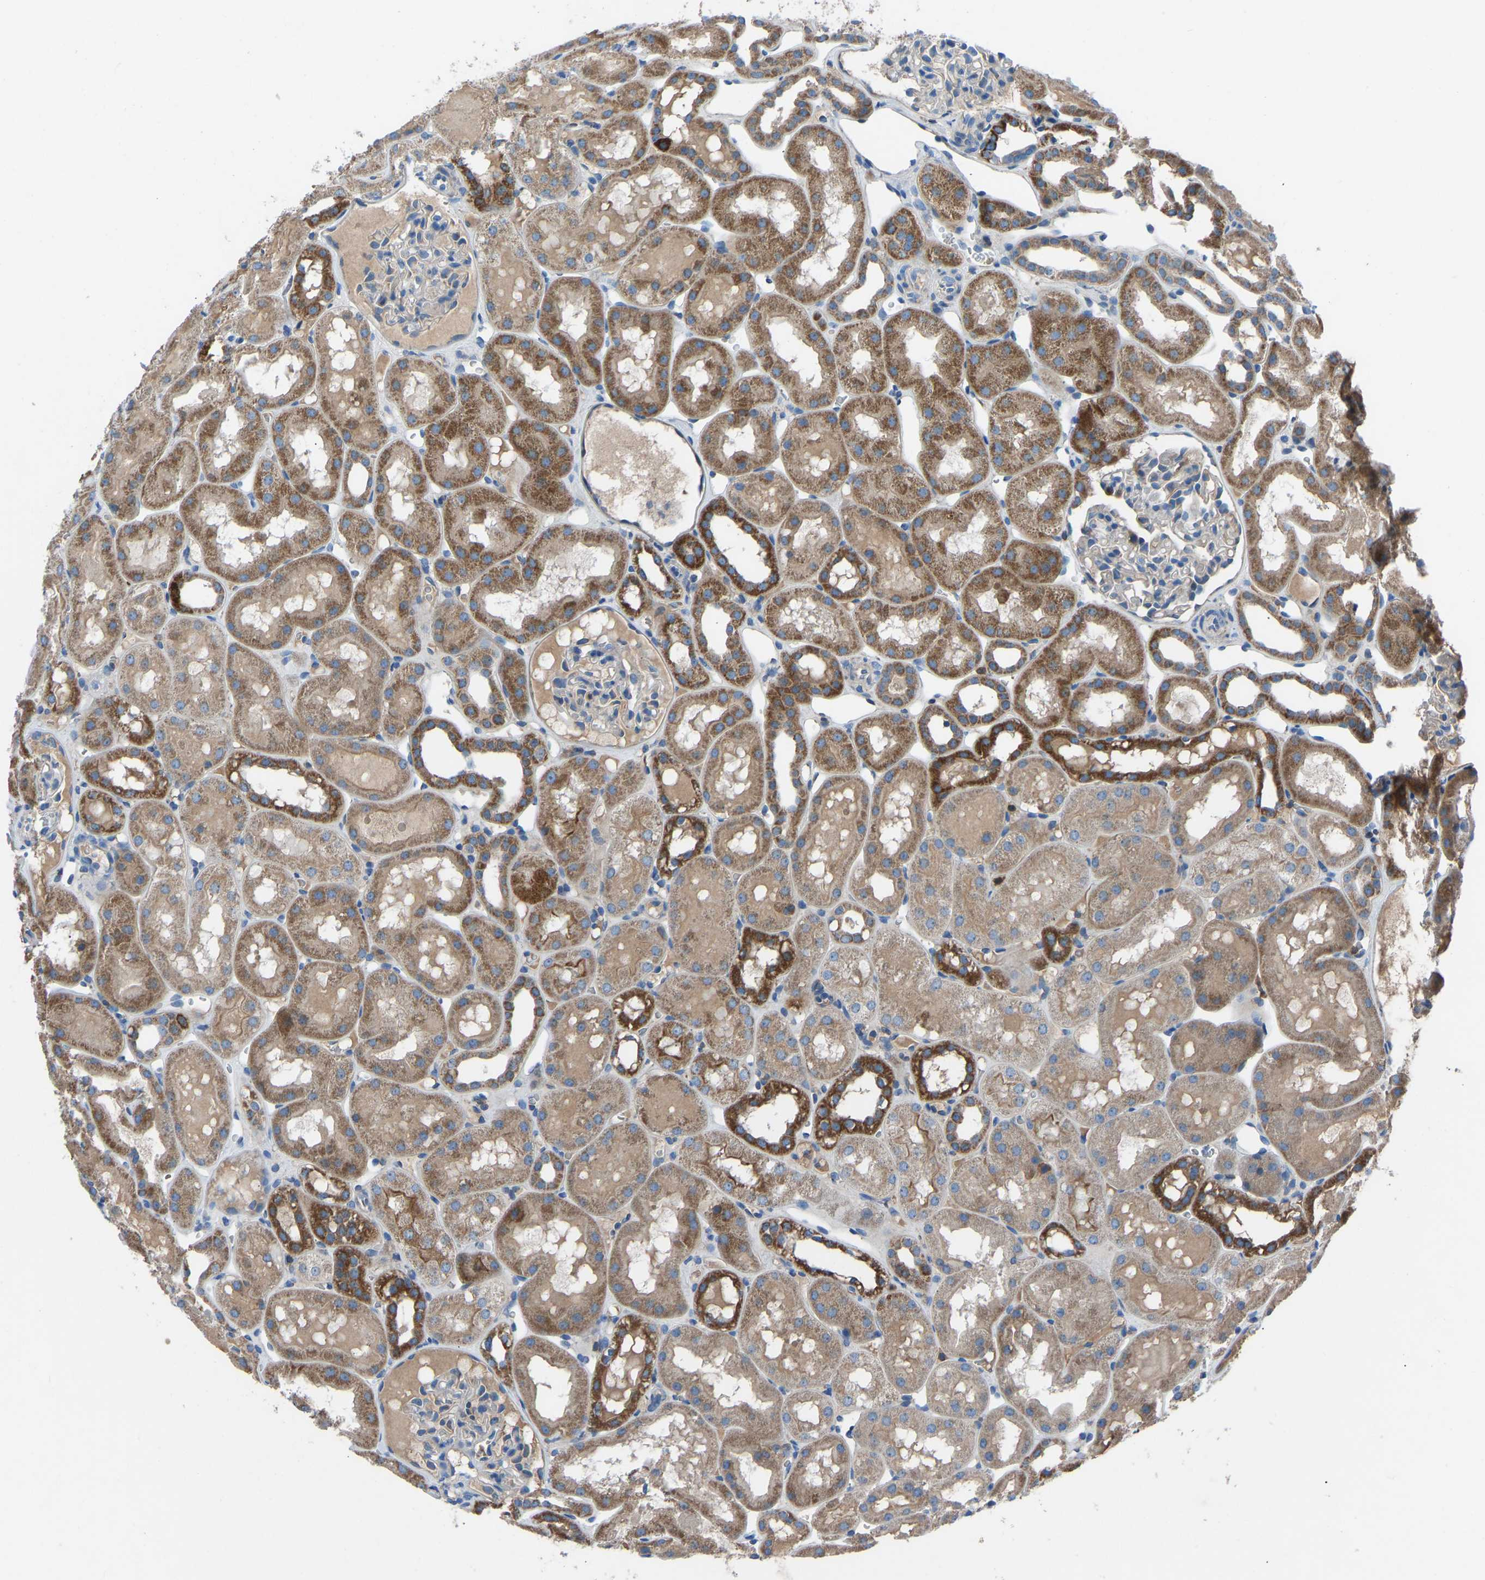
{"staining": {"intensity": "weak", "quantity": "<25%", "location": "cytoplasmic/membranous"}, "tissue": "kidney", "cell_type": "Cells in glomeruli", "image_type": "normal", "snomed": [{"axis": "morphology", "description": "Normal tissue, NOS"}, {"axis": "topography", "description": "Kidney"}, {"axis": "topography", "description": "Urinary bladder"}], "caption": "Human kidney stained for a protein using immunohistochemistry (IHC) exhibits no expression in cells in glomeruli.", "gene": "GRK6", "patient": {"sex": "male", "age": 16}}